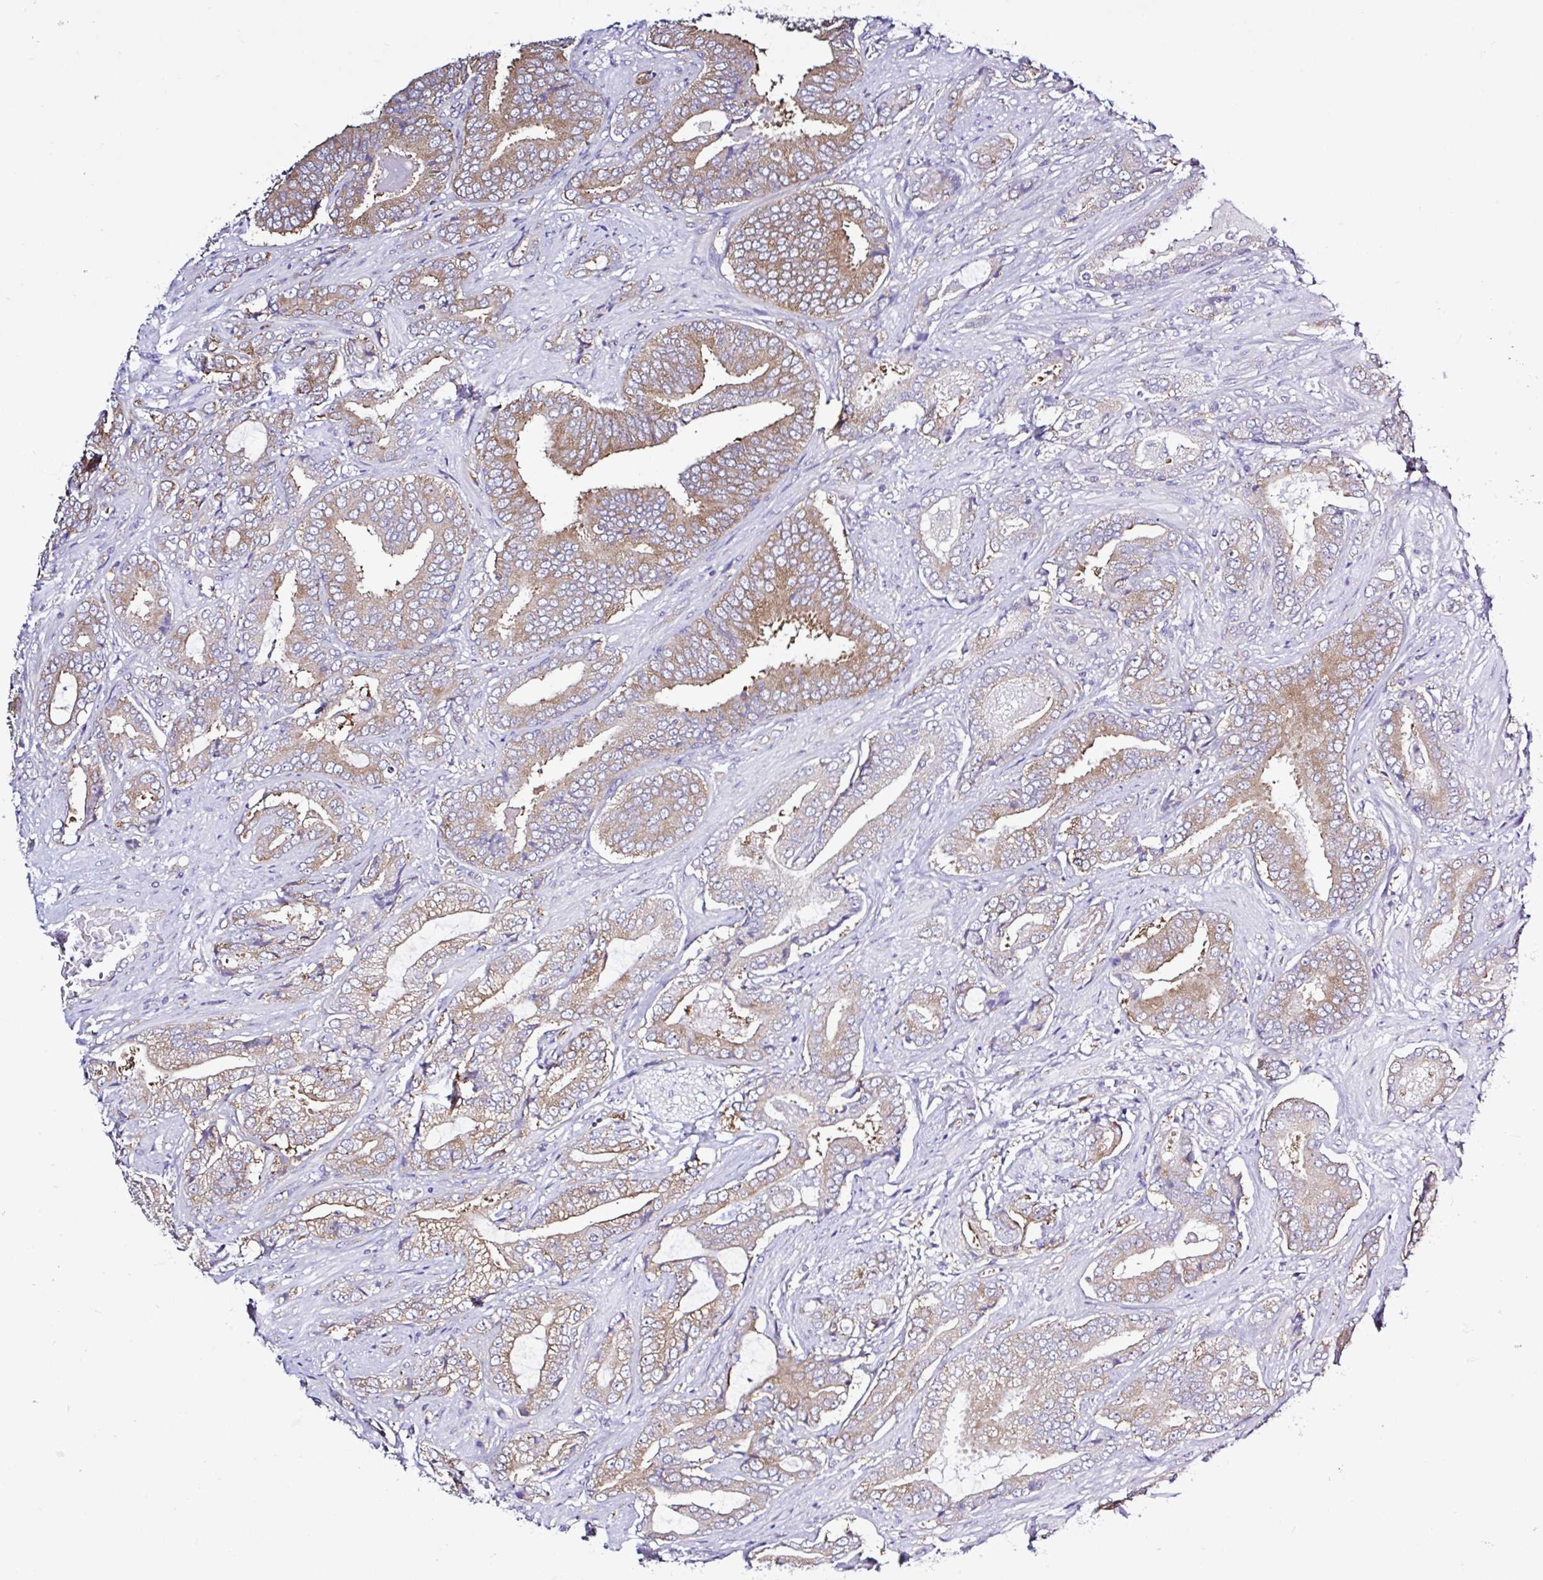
{"staining": {"intensity": "moderate", "quantity": "25%-75%", "location": "cytoplasmic/membranous"}, "tissue": "prostate cancer", "cell_type": "Tumor cells", "image_type": "cancer", "snomed": [{"axis": "morphology", "description": "Adenocarcinoma, High grade"}, {"axis": "topography", "description": "Prostate"}], "caption": "Immunohistochemical staining of prostate high-grade adenocarcinoma exhibits medium levels of moderate cytoplasmic/membranous protein staining in approximately 25%-75% of tumor cells. (DAB (3,3'-diaminobenzidine) IHC, brown staining for protein, blue staining for nuclei).", "gene": "LARS1", "patient": {"sex": "male", "age": 62}}